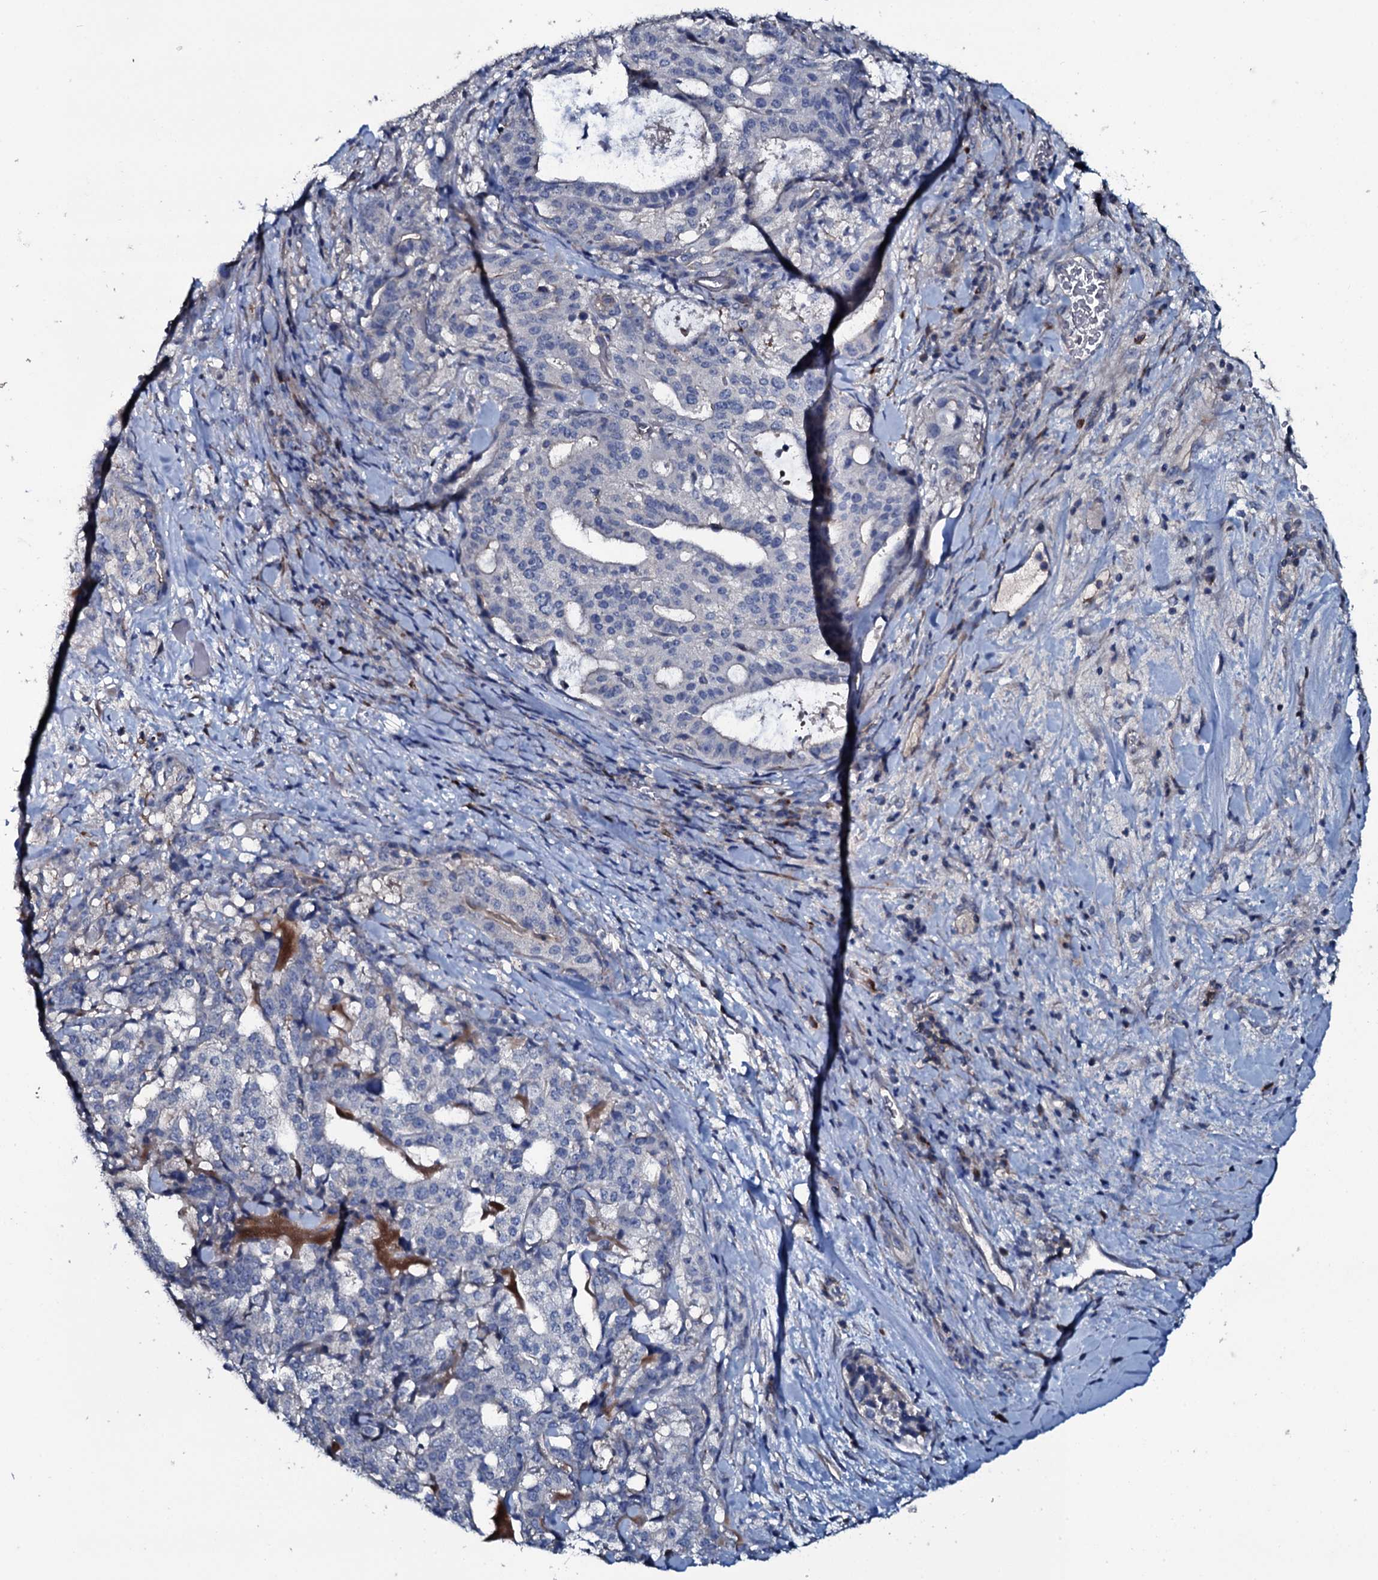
{"staining": {"intensity": "negative", "quantity": "none", "location": "none"}, "tissue": "stomach cancer", "cell_type": "Tumor cells", "image_type": "cancer", "snomed": [{"axis": "morphology", "description": "Adenocarcinoma, NOS"}, {"axis": "topography", "description": "Stomach"}], "caption": "The image reveals no significant expression in tumor cells of adenocarcinoma (stomach). (Brightfield microscopy of DAB IHC at high magnification).", "gene": "IL12B", "patient": {"sex": "male", "age": 48}}